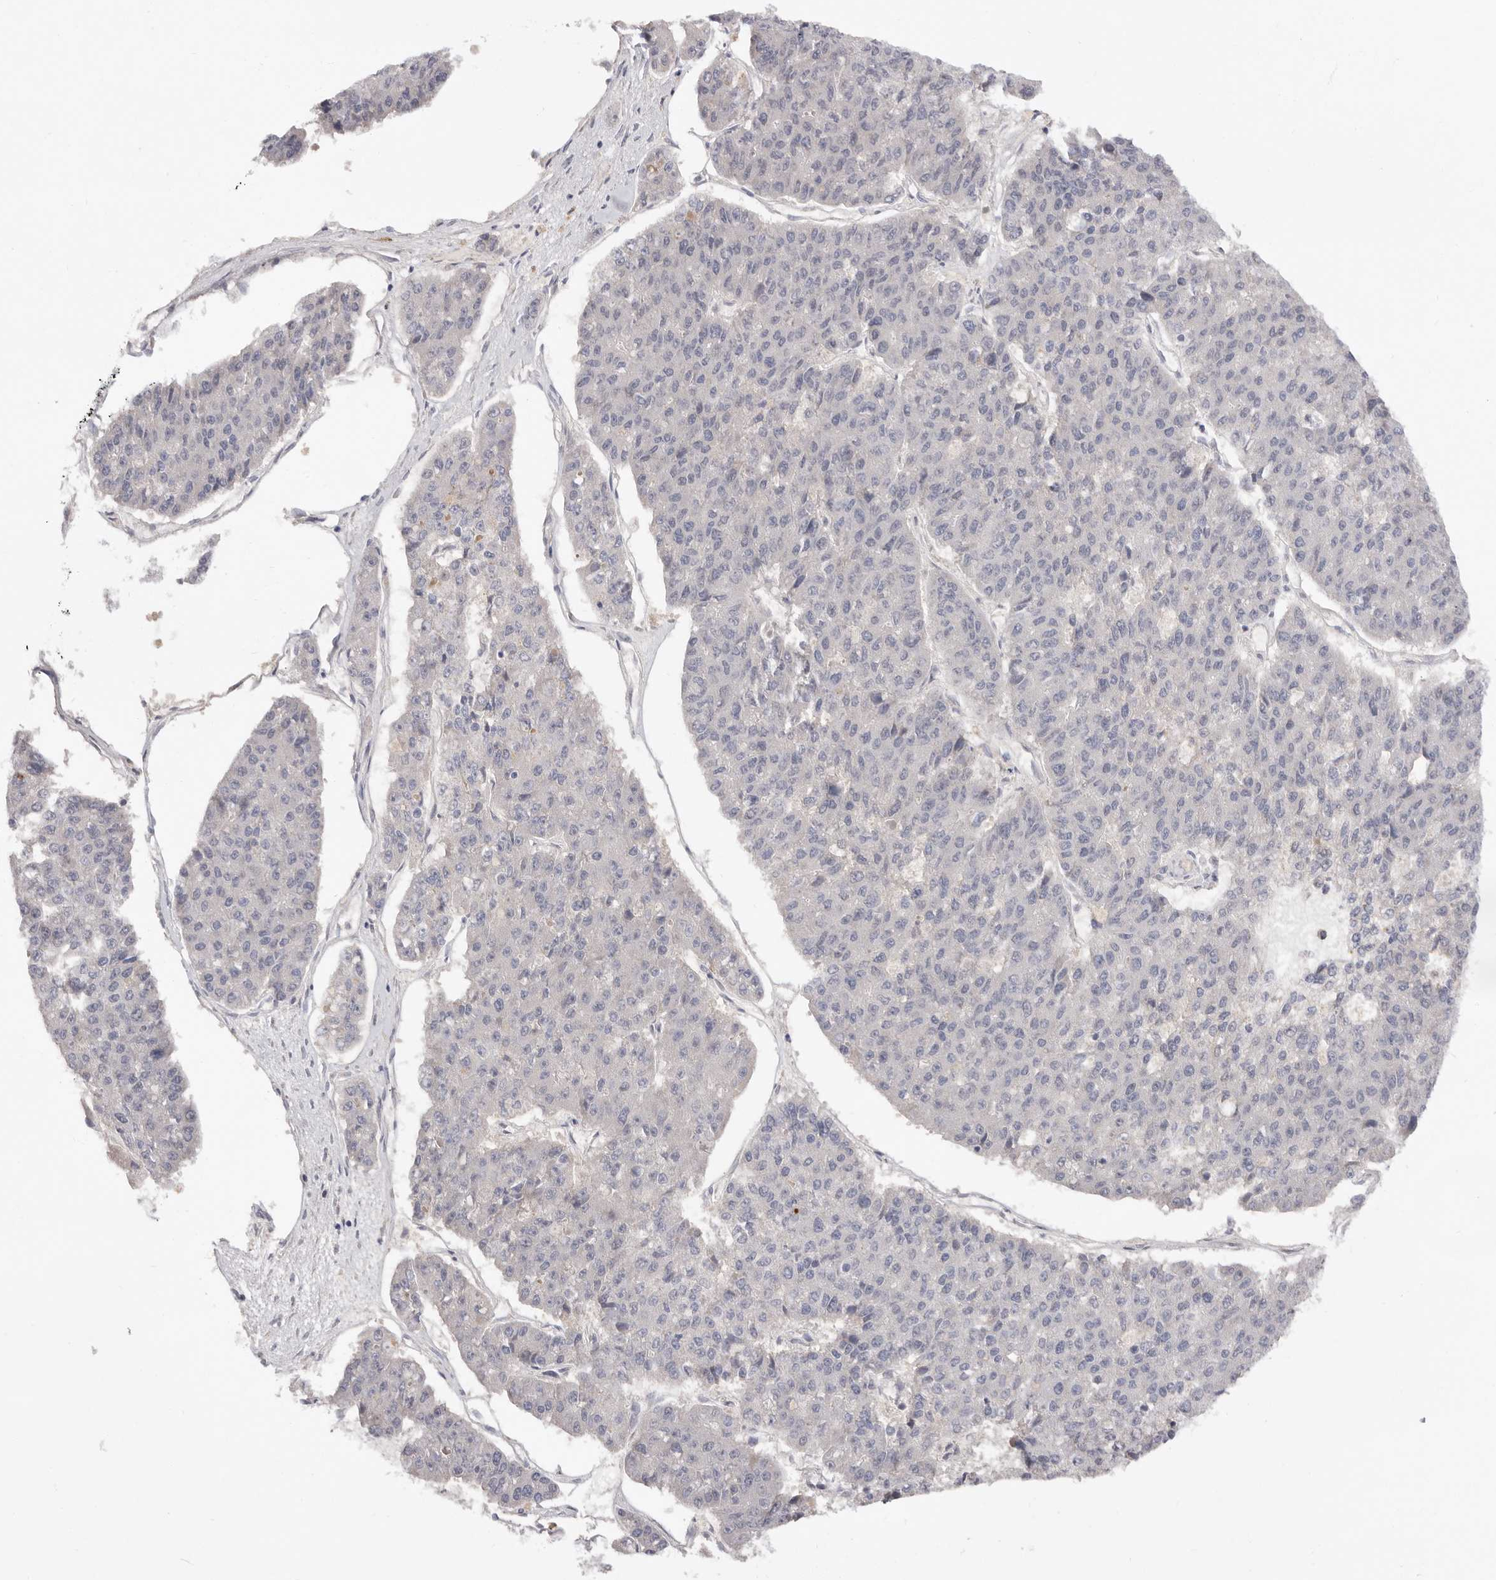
{"staining": {"intensity": "negative", "quantity": "none", "location": "none"}, "tissue": "pancreatic cancer", "cell_type": "Tumor cells", "image_type": "cancer", "snomed": [{"axis": "morphology", "description": "Adenocarcinoma, NOS"}, {"axis": "topography", "description": "Pancreas"}], "caption": "Tumor cells show no significant protein positivity in pancreatic adenocarcinoma.", "gene": "DOP1A", "patient": {"sex": "male", "age": 50}}